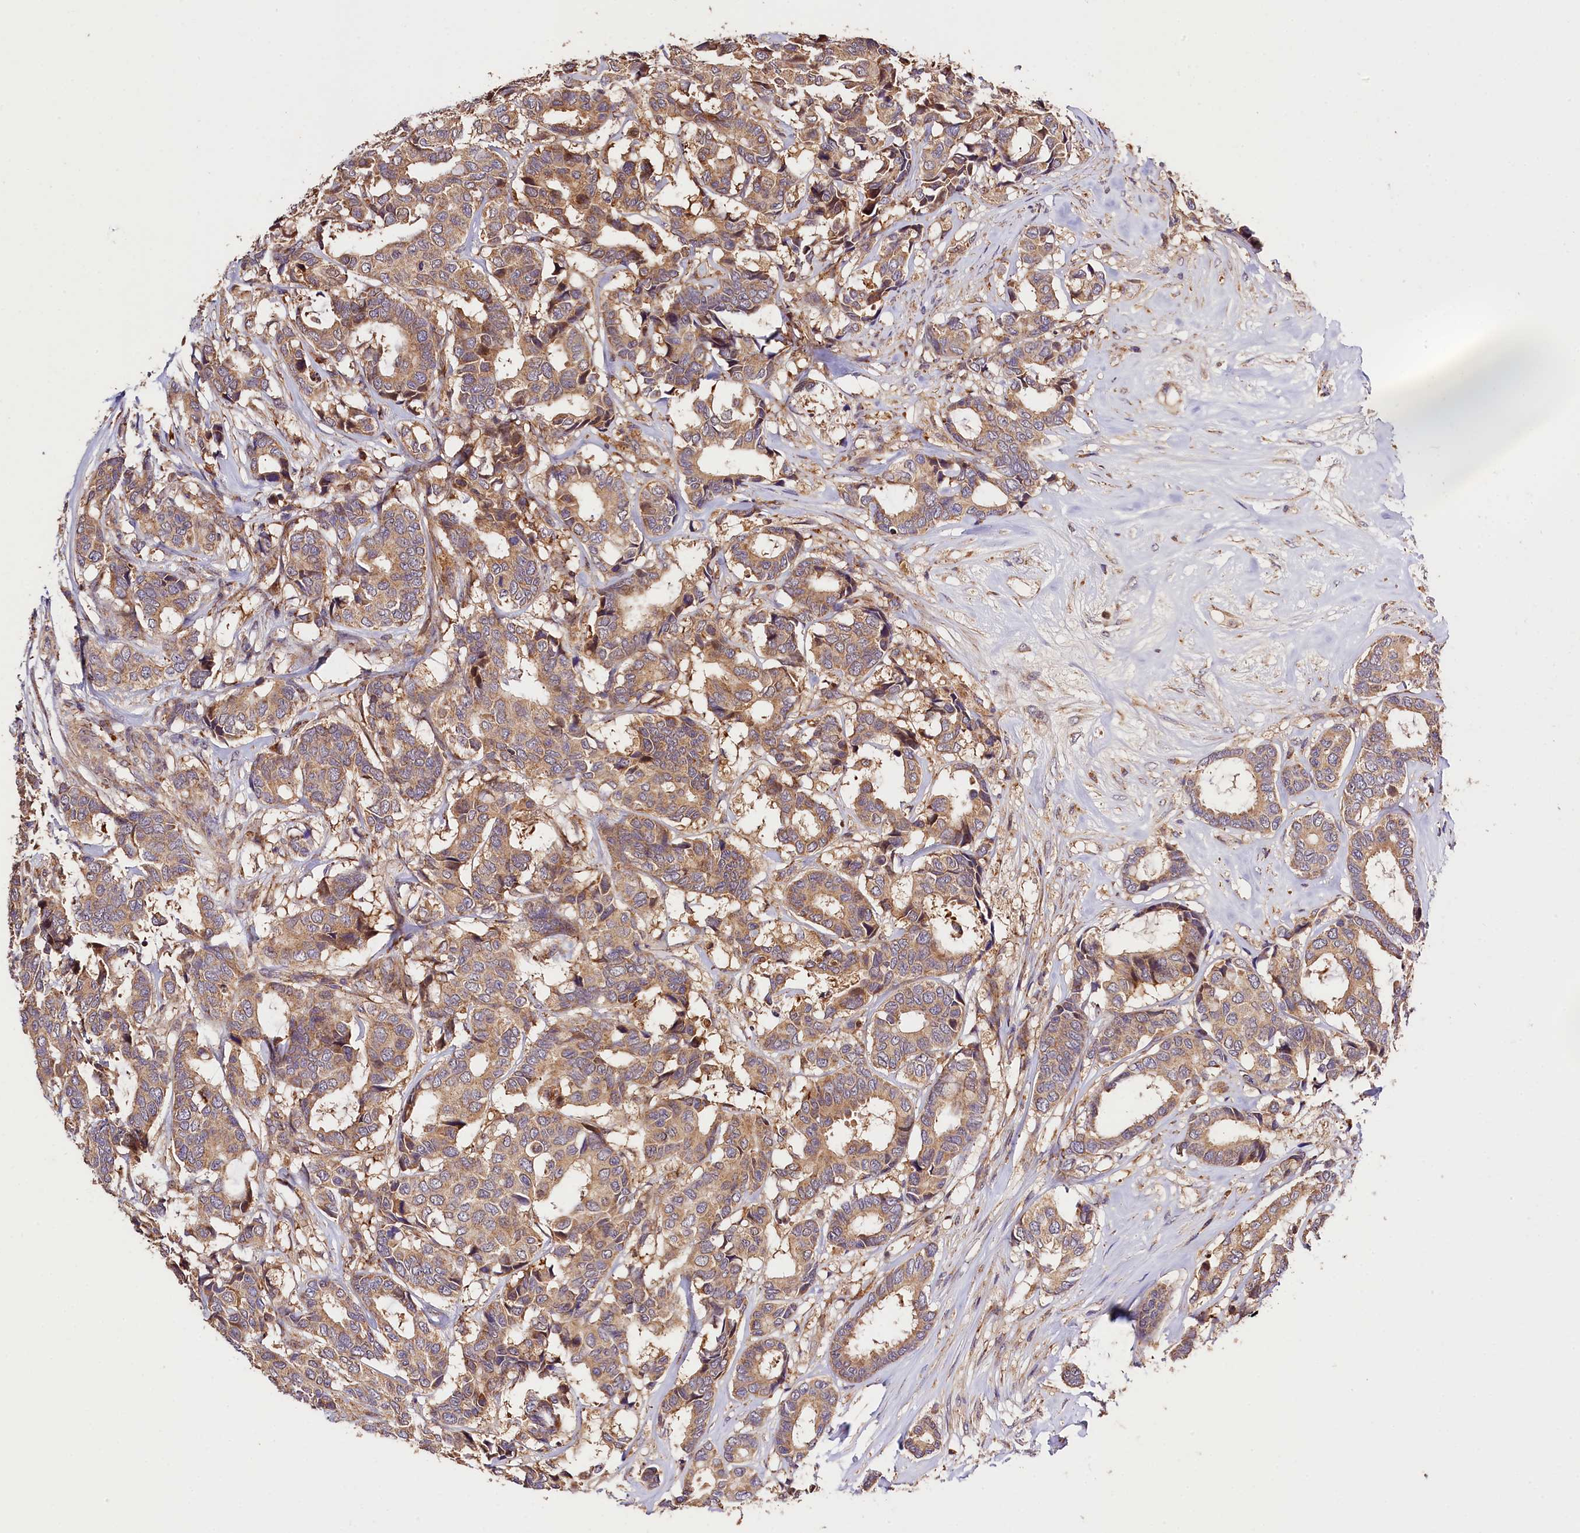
{"staining": {"intensity": "moderate", "quantity": ">75%", "location": "cytoplasmic/membranous"}, "tissue": "breast cancer", "cell_type": "Tumor cells", "image_type": "cancer", "snomed": [{"axis": "morphology", "description": "Duct carcinoma"}, {"axis": "topography", "description": "Breast"}], "caption": "Immunohistochemistry (IHC) staining of infiltrating ductal carcinoma (breast), which reveals medium levels of moderate cytoplasmic/membranous staining in approximately >75% of tumor cells indicating moderate cytoplasmic/membranous protein positivity. The staining was performed using DAB (3,3'-diaminobenzidine) (brown) for protein detection and nuclei were counterstained in hematoxylin (blue).", "gene": "KPTN", "patient": {"sex": "female", "age": 87}}